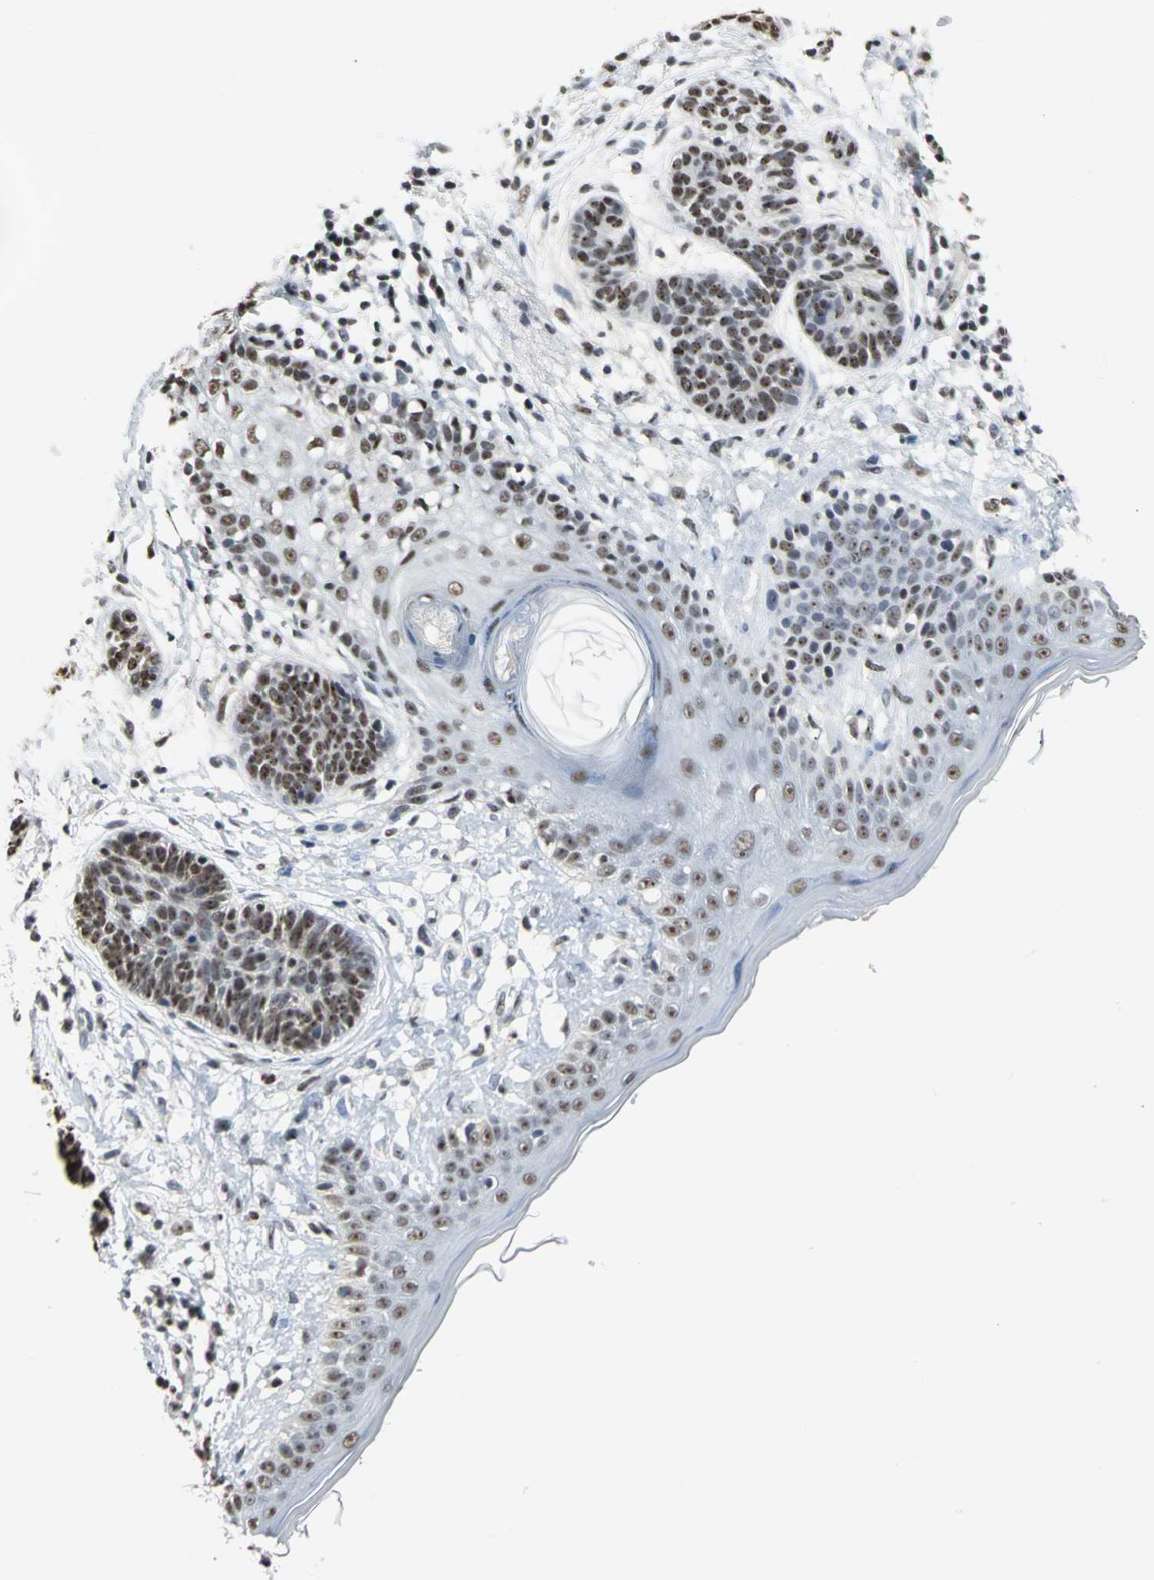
{"staining": {"intensity": "strong", "quantity": ">75%", "location": "nuclear"}, "tissue": "skin cancer", "cell_type": "Tumor cells", "image_type": "cancer", "snomed": [{"axis": "morphology", "description": "Normal tissue, NOS"}, {"axis": "morphology", "description": "Basal cell carcinoma"}, {"axis": "topography", "description": "Skin"}], "caption": "Immunohistochemical staining of human skin basal cell carcinoma shows high levels of strong nuclear protein positivity in approximately >75% of tumor cells.", "gene": "CCDC88C", "patient": {"sex": "male", "age": 63}}